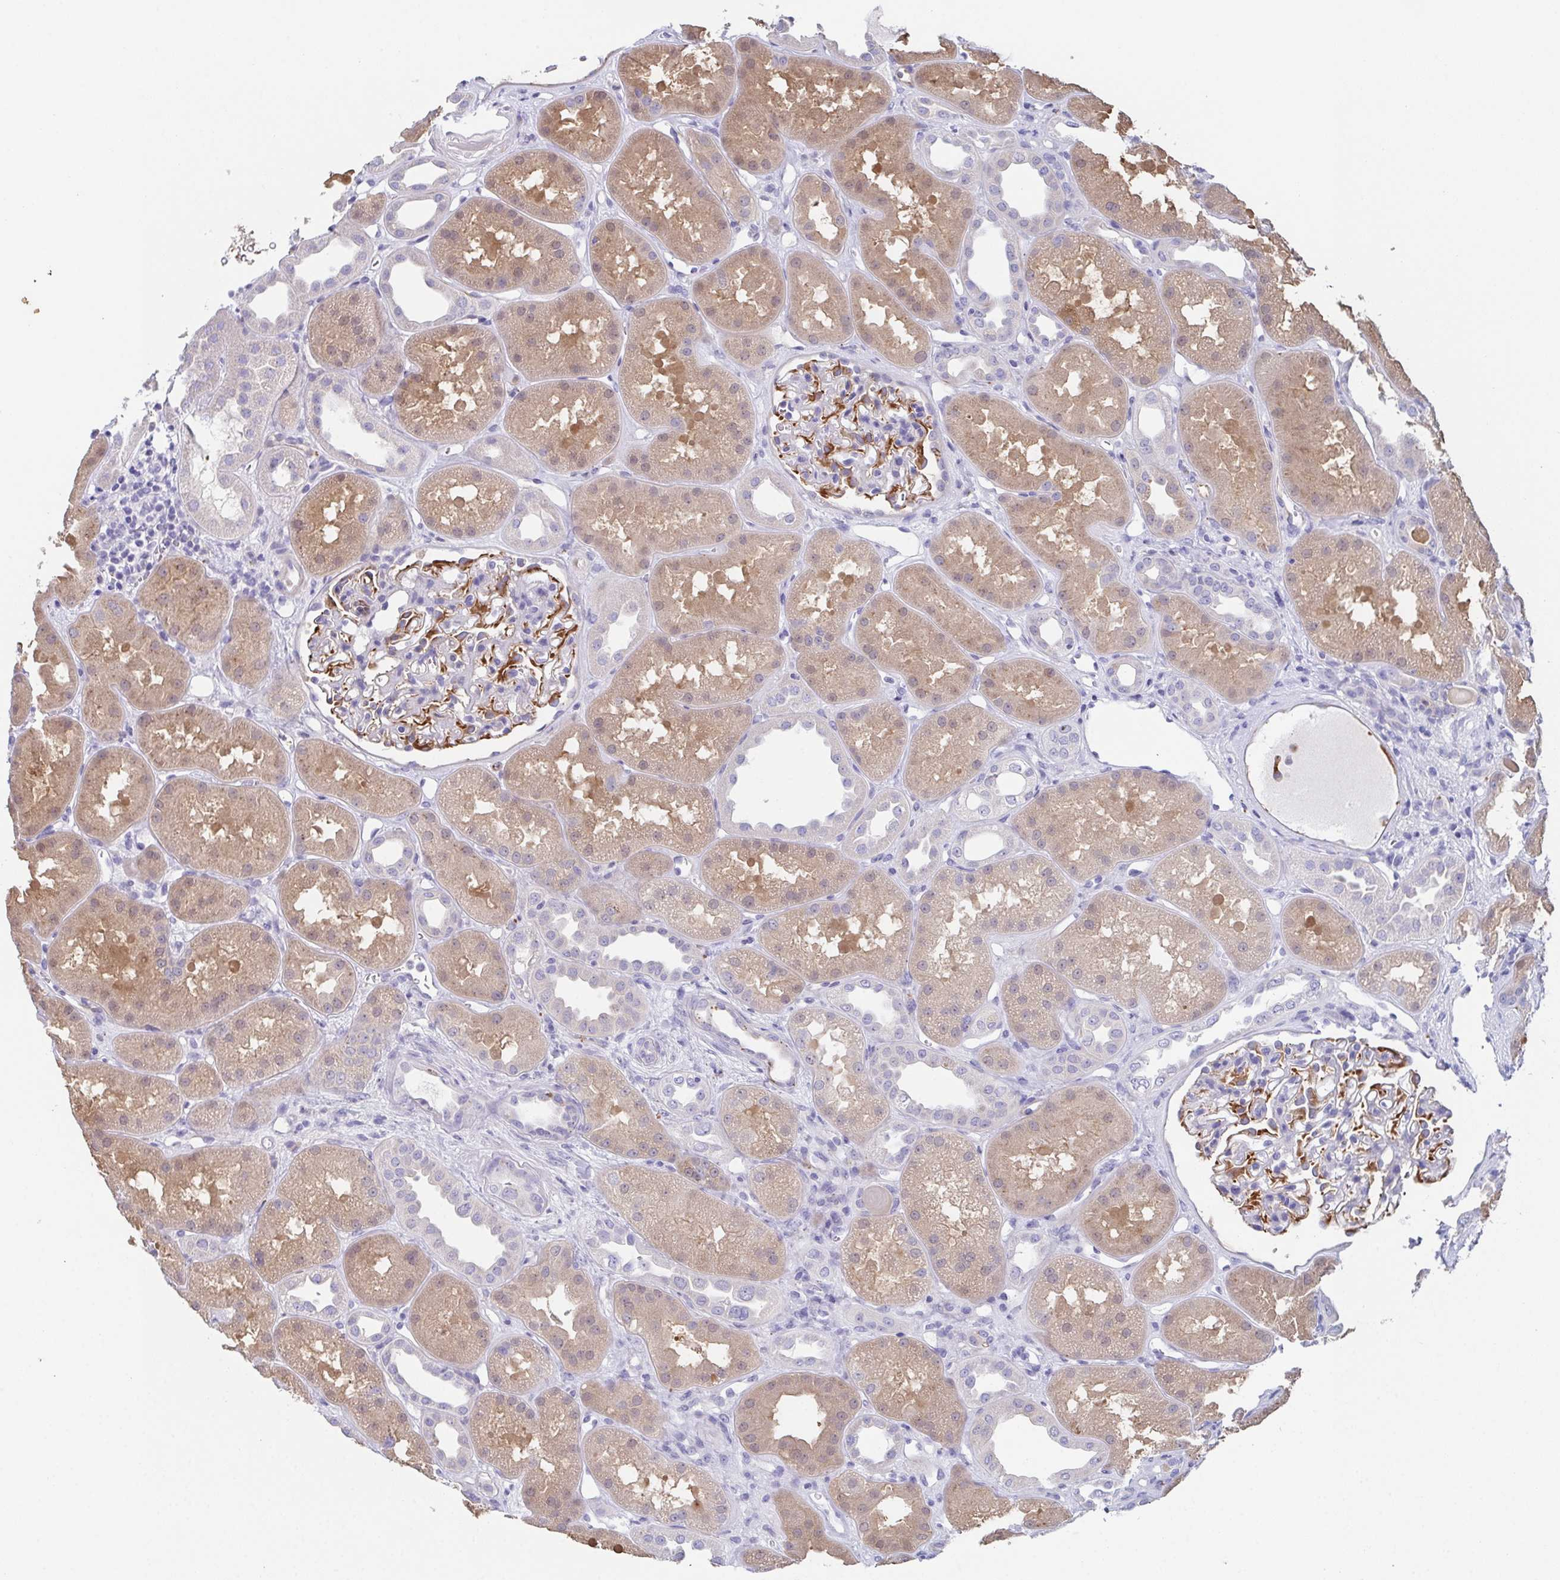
{"staining": {"intensity": "moderate", "quantity": "<25%", "location": "cytoplasmic/membranous"}, "tissue": "kidney", "cell_type": "Cells in glomeruli", "image_type": "normal", "snomed": [{"axis": "morphology", "description": "Normal tissue, NOS"}, {"axis": "topography", "description": "Kidney"}], "caption": "A brown stain highlights moderate cytoplasmic/membranous expression of a protein in cells in glomeruli of normal kidney.", "gene": "SSC4D", "patient": {"sex": "male", "age": 61}}